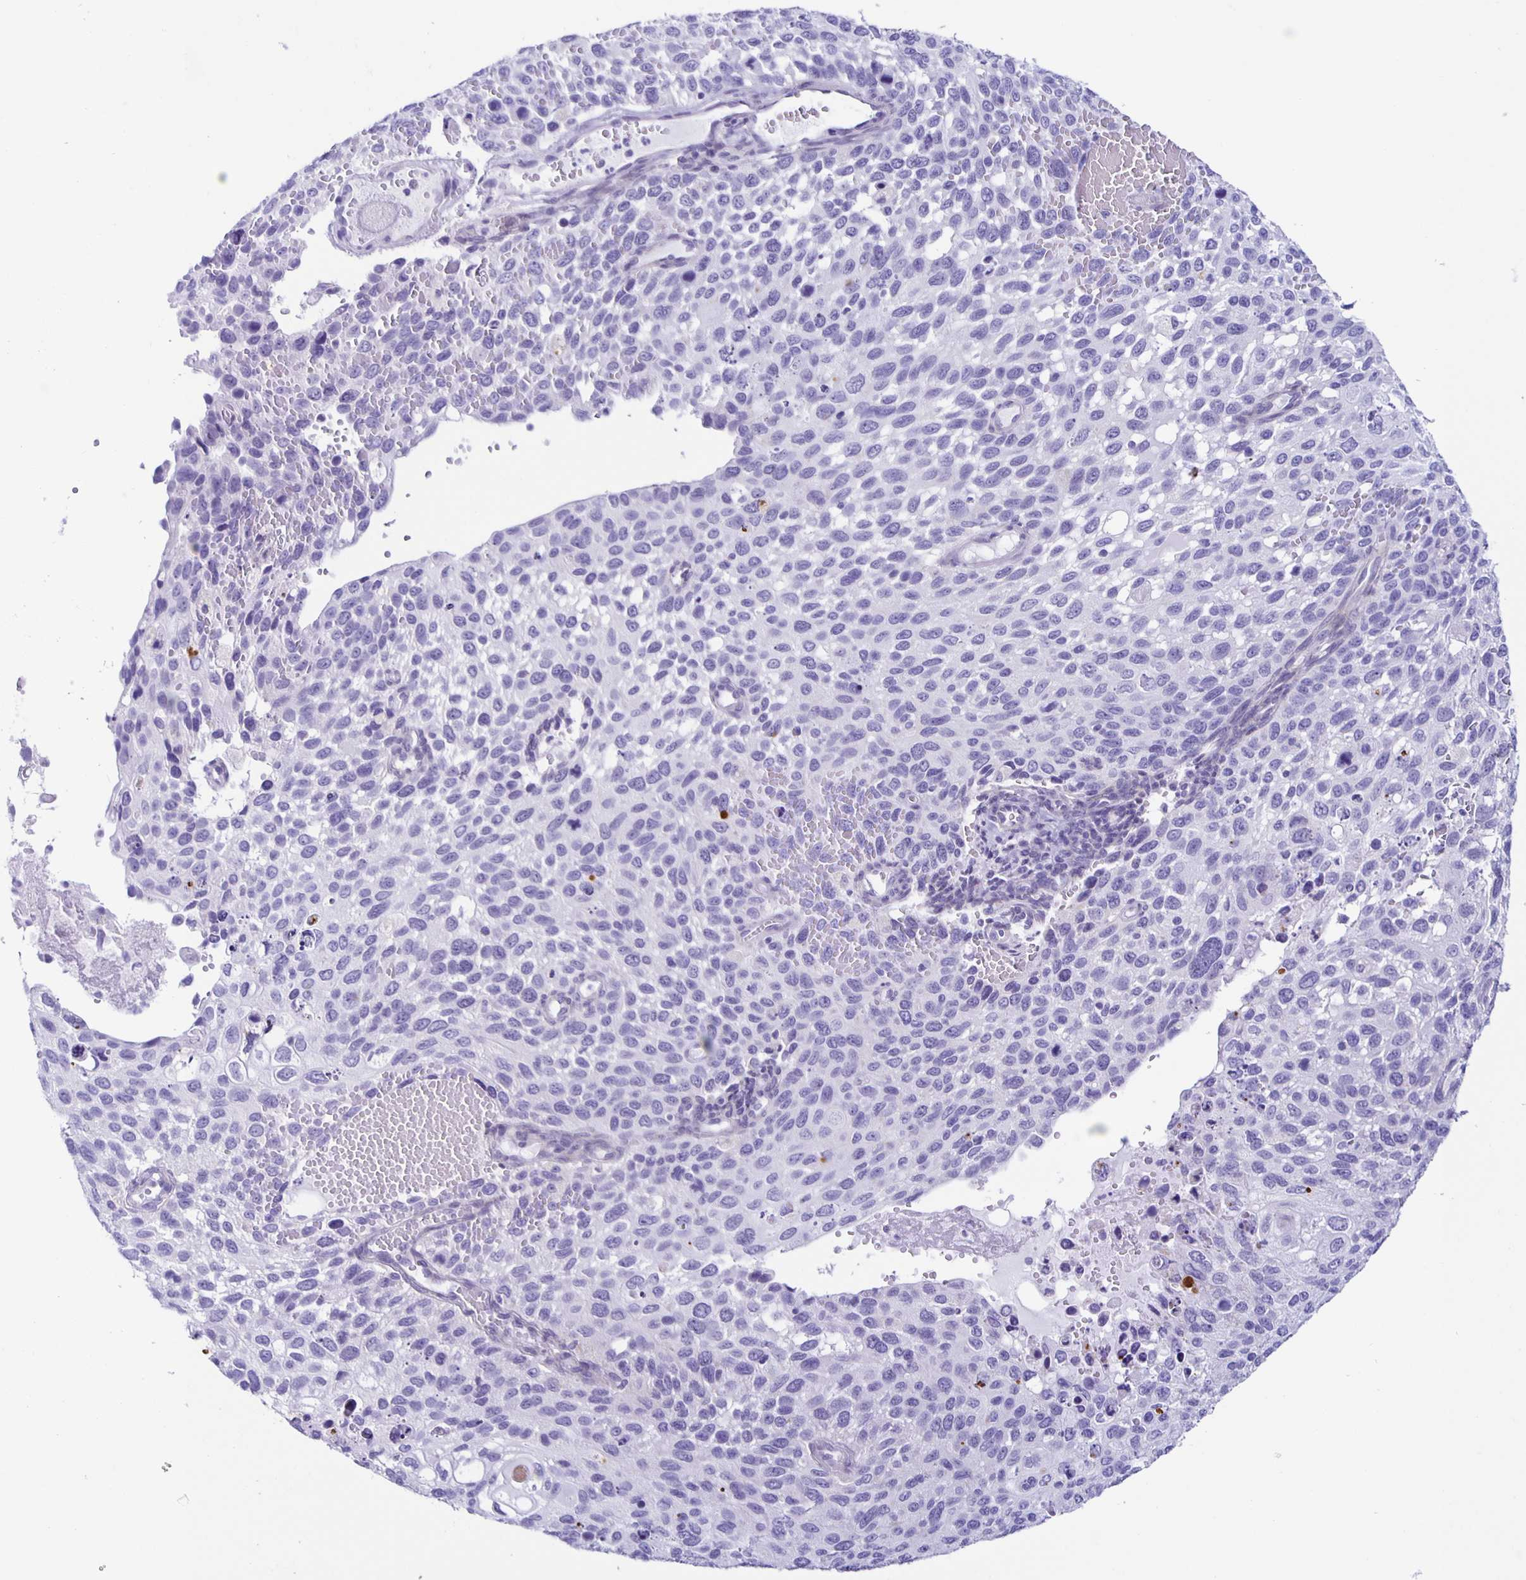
{"staining": {"intensity": "negative", "quantity": "none", "location": "none"}, "tissue": "cervical cancer", "cell_type": "Tumor cells", "image_type": "cancer", "snomed": [{"axis": "morphology", "description": "Squamous cell carcinoma, NOS"}, {"axis": "topography", "description": "Cervix"}], "caption": "Tumor cells show no significant positivity in cervical cancer (squamous cell carcinoma).", "gene": "AQP6", "patient": {"sex": "female", "age": 70}}